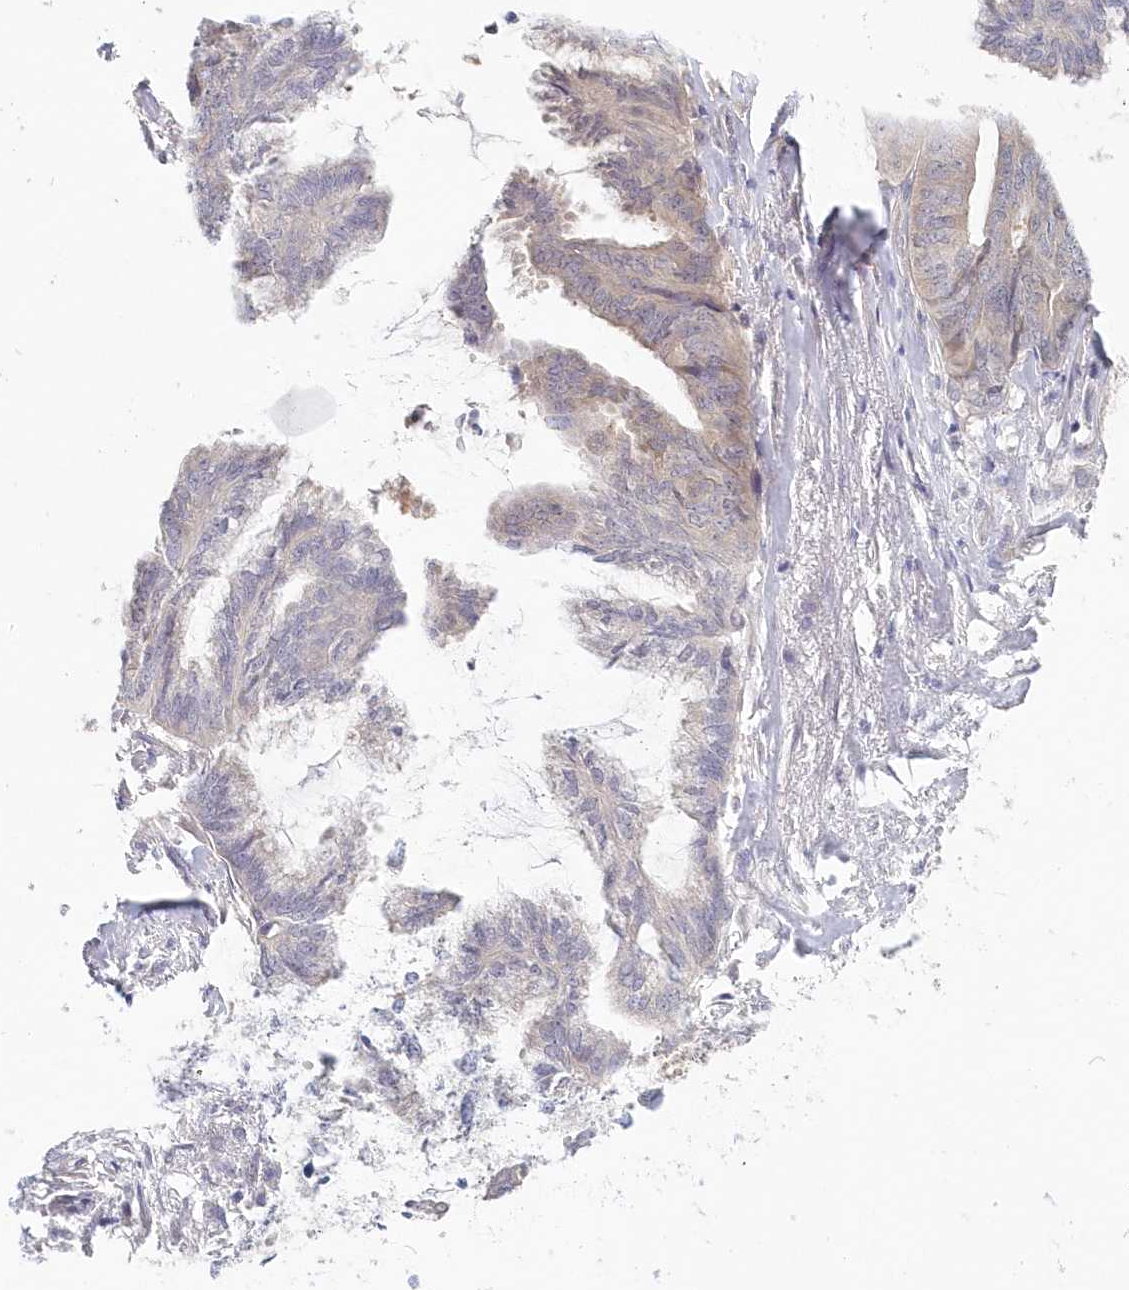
{"staining": {"intensity": "negative", "quantity": "none", "location": "none"}, "tissue": "endometrial cancer", "cell_type": "Tumor cells", "image_type": "cancer", "snomed": [{"axis": "morphology", "description": "Adenocarcinoma, NOS"}, {"axis": "topography", "description": "Endometrium"}], "caption": "IHC histopathology image of neoplastic tissue: adenocarcinoma (endometrial) stained with DAB exhibits no significant protein expression in tumor cells. (Immunohistochemistry, brightfield microscopy, high magnification).", "gene": "KATNA1", "patient": {"sex": "female", "age": 86}}